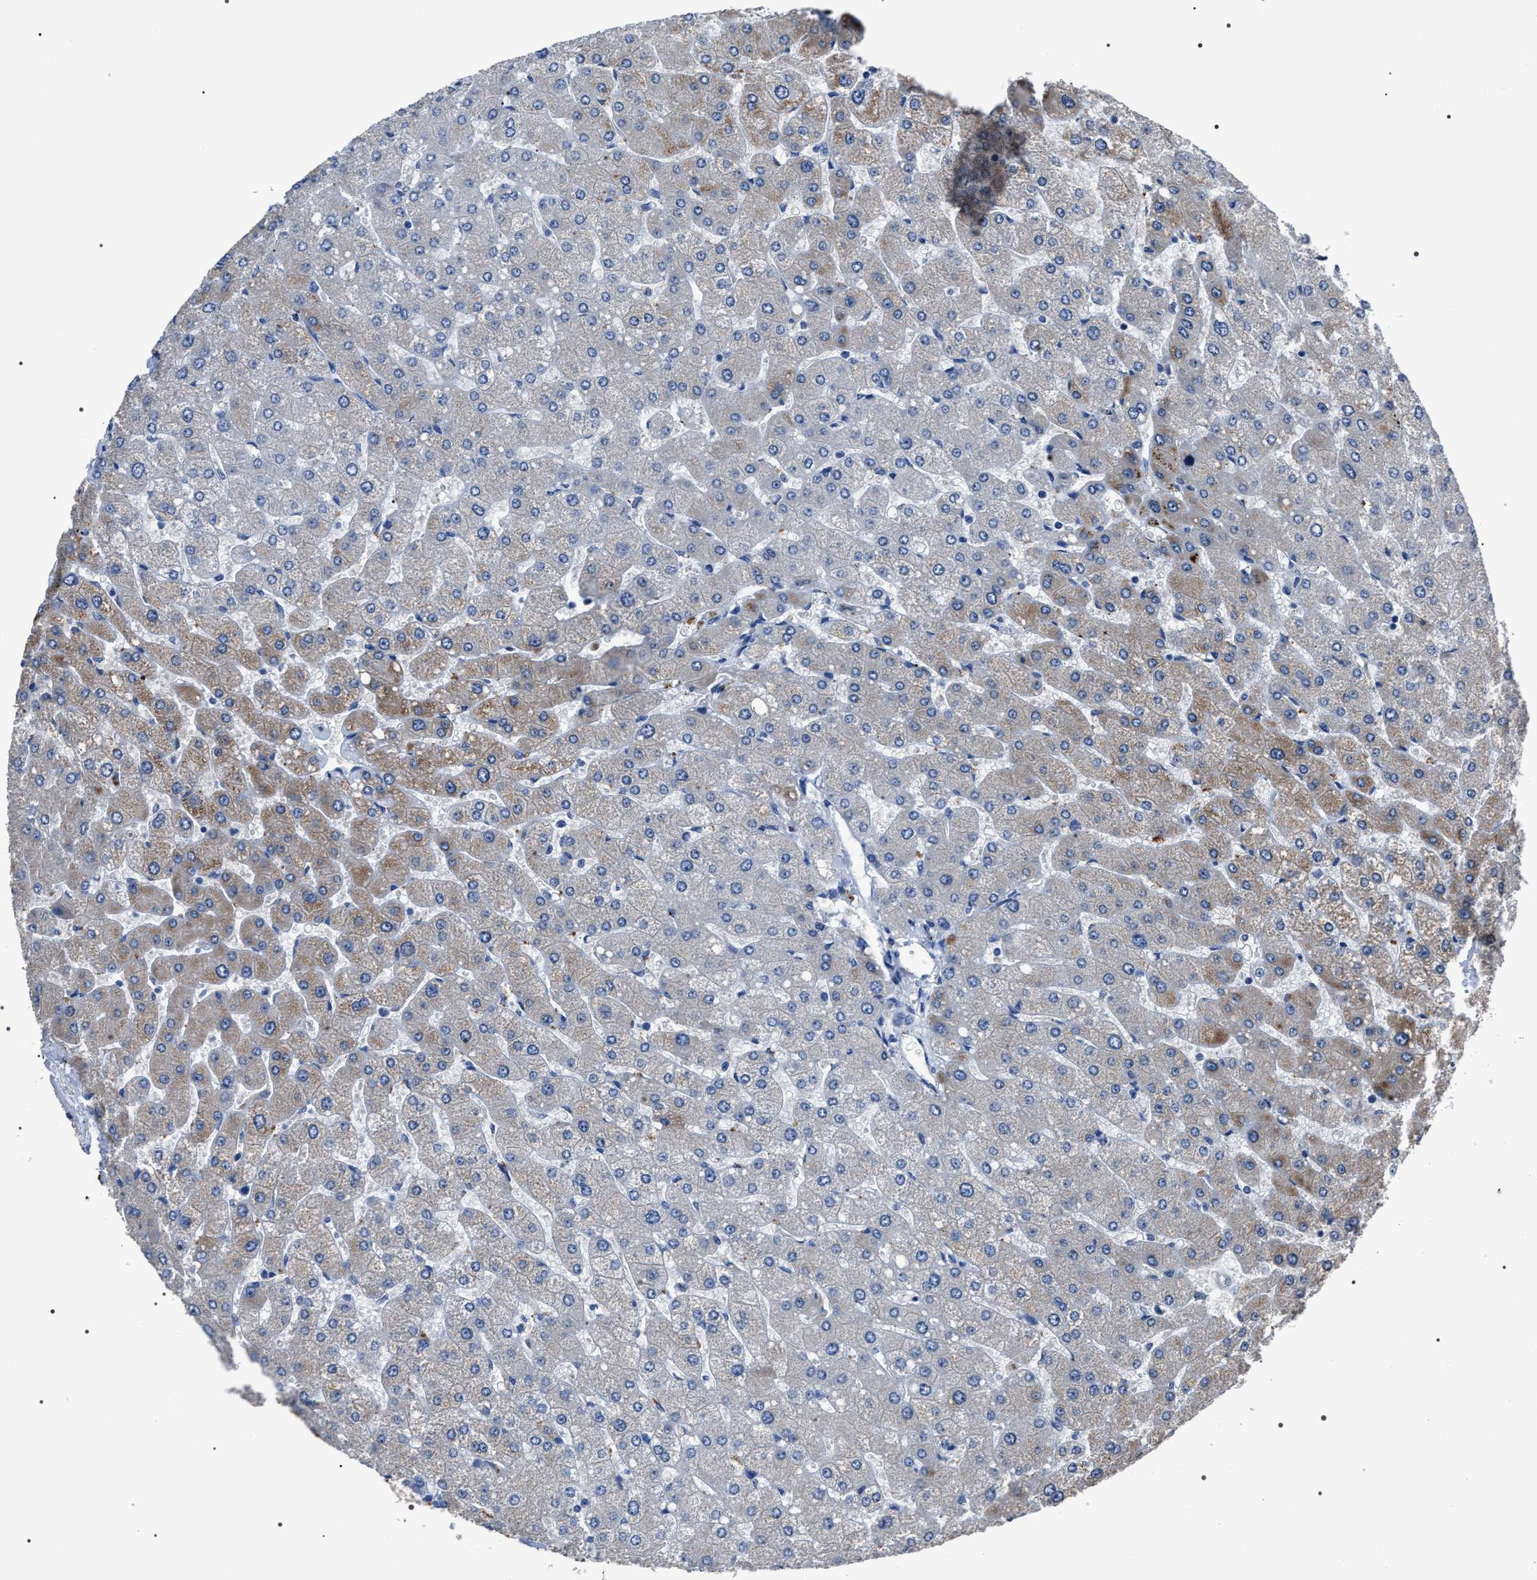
{"staining": {"intensity": "negative", "quantity": "none", "location": "none"}, "tissue": "liver", "cell_type": "Cholangiocytes", "image_type": "normal", "snomed": [{"axis": "morphology", "description": "Normal tissue, NOS"}, {"axis": "topography", "description": "Liver"}], "caption": "Cholangiocytes show no significant protein positivity in benign liver. (DAB (3,3'-diaminobenzidine) immunohistochemistry visualized using brightfield microscopy, high magnification).", "gene": "TRIM54", "patient": {"sex": "male", "age": 55}}